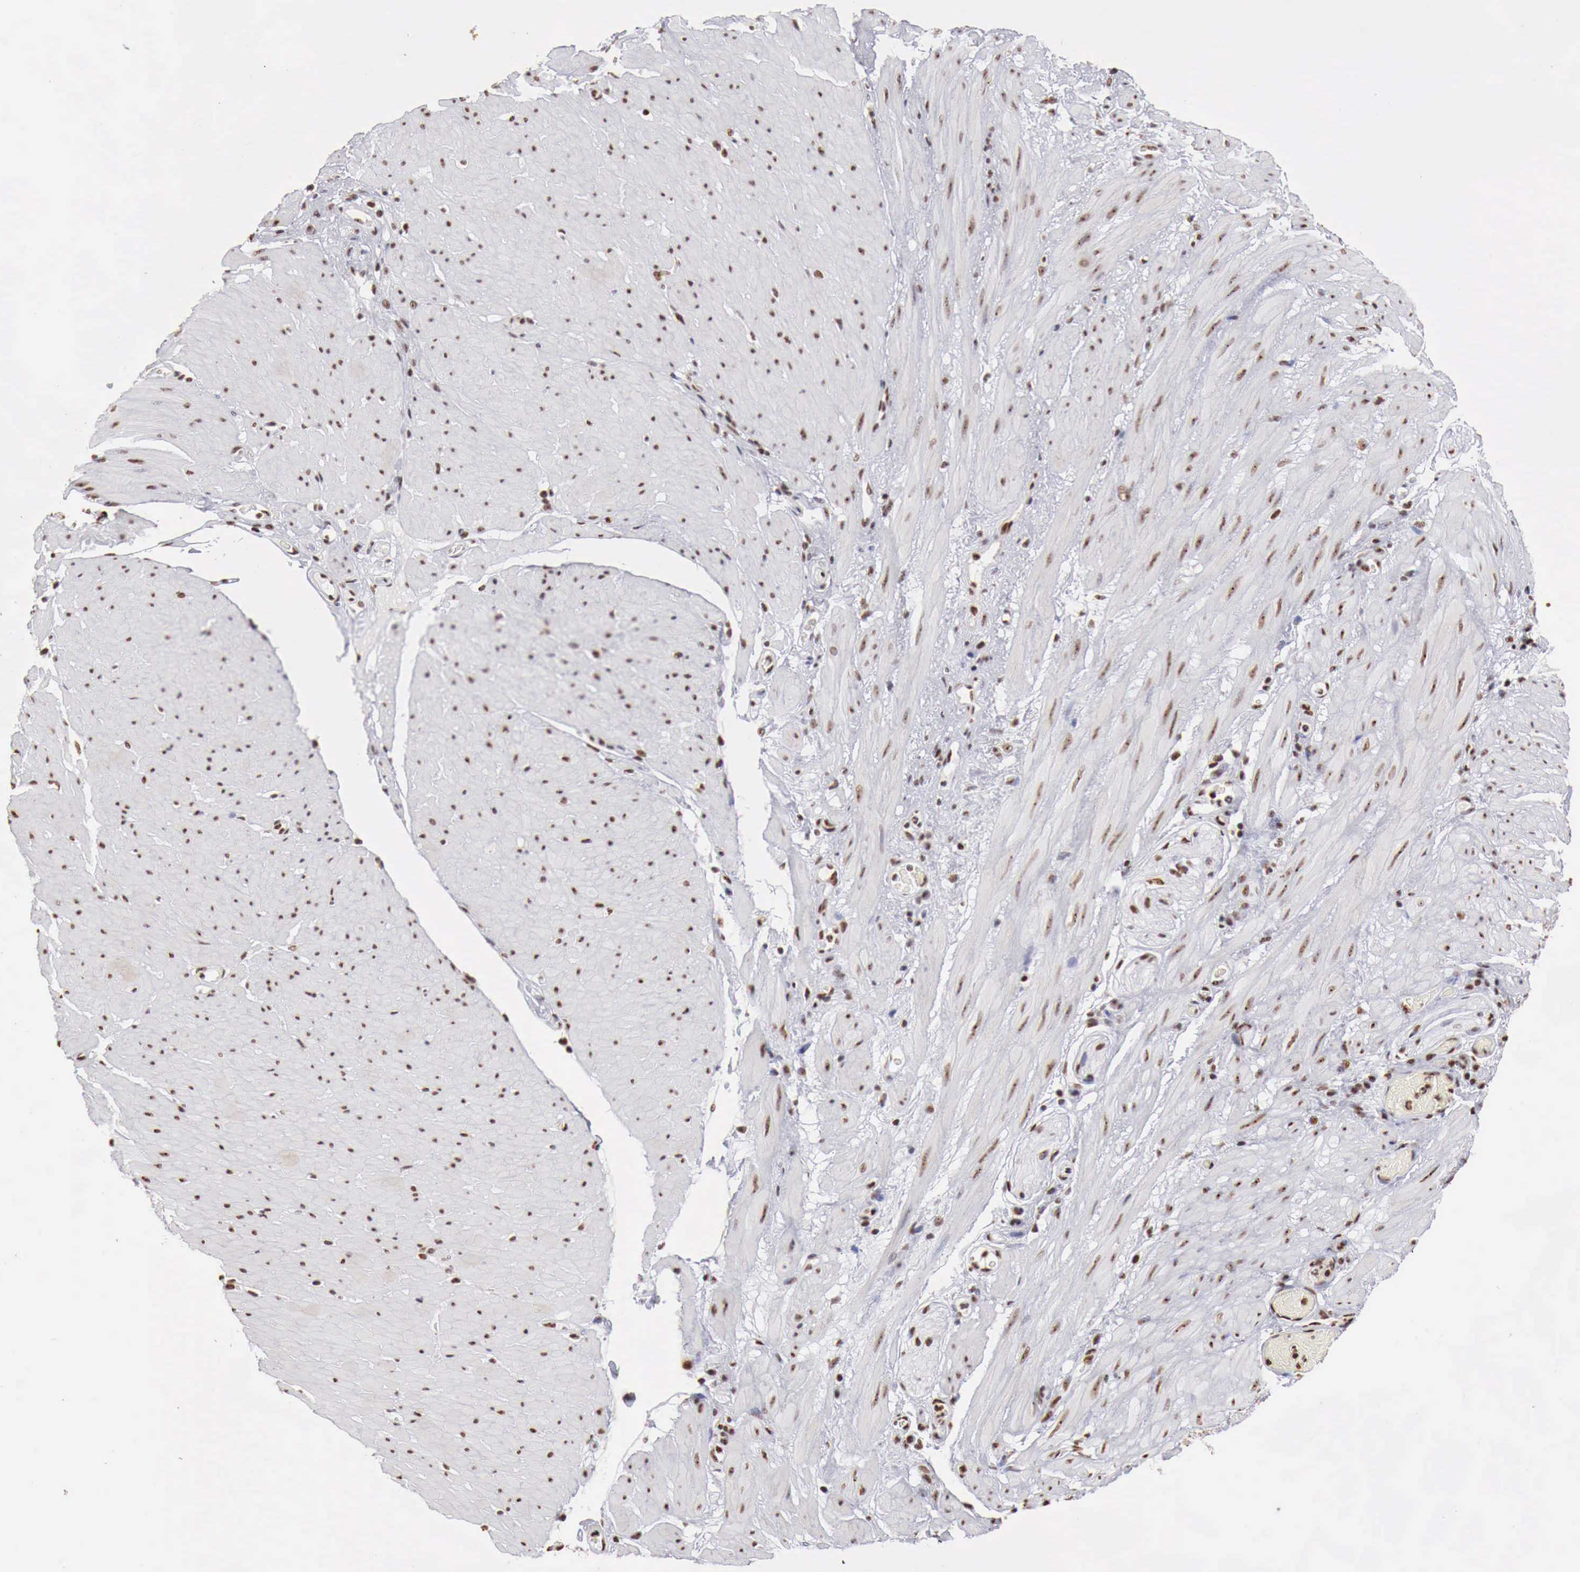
{"staining": {"intensity": "strong", "quantity": ">75%", "location": "nuclear"}, "tissue": "stomach cancer", "cell_type": "Tumor cells", "image_type": "cancer", "snomed": [{"axis": "morphology", "description": "Adenocarcinoma, NOS"}, {"axis": "topography", "description": "Stomach, lower"}], "caption": "Immunohistochemistry histopathology image of neoplastic tissue: human stomach adenocarcinoma stained using immunohistochemistry (IHC) reveals high levels of strong protein expression localized specifically in the nuclear of tumor cells, appearing as a nuclear brown color.", "gene": "DKC1", "patient": {"sex": "male", "age": 88}}